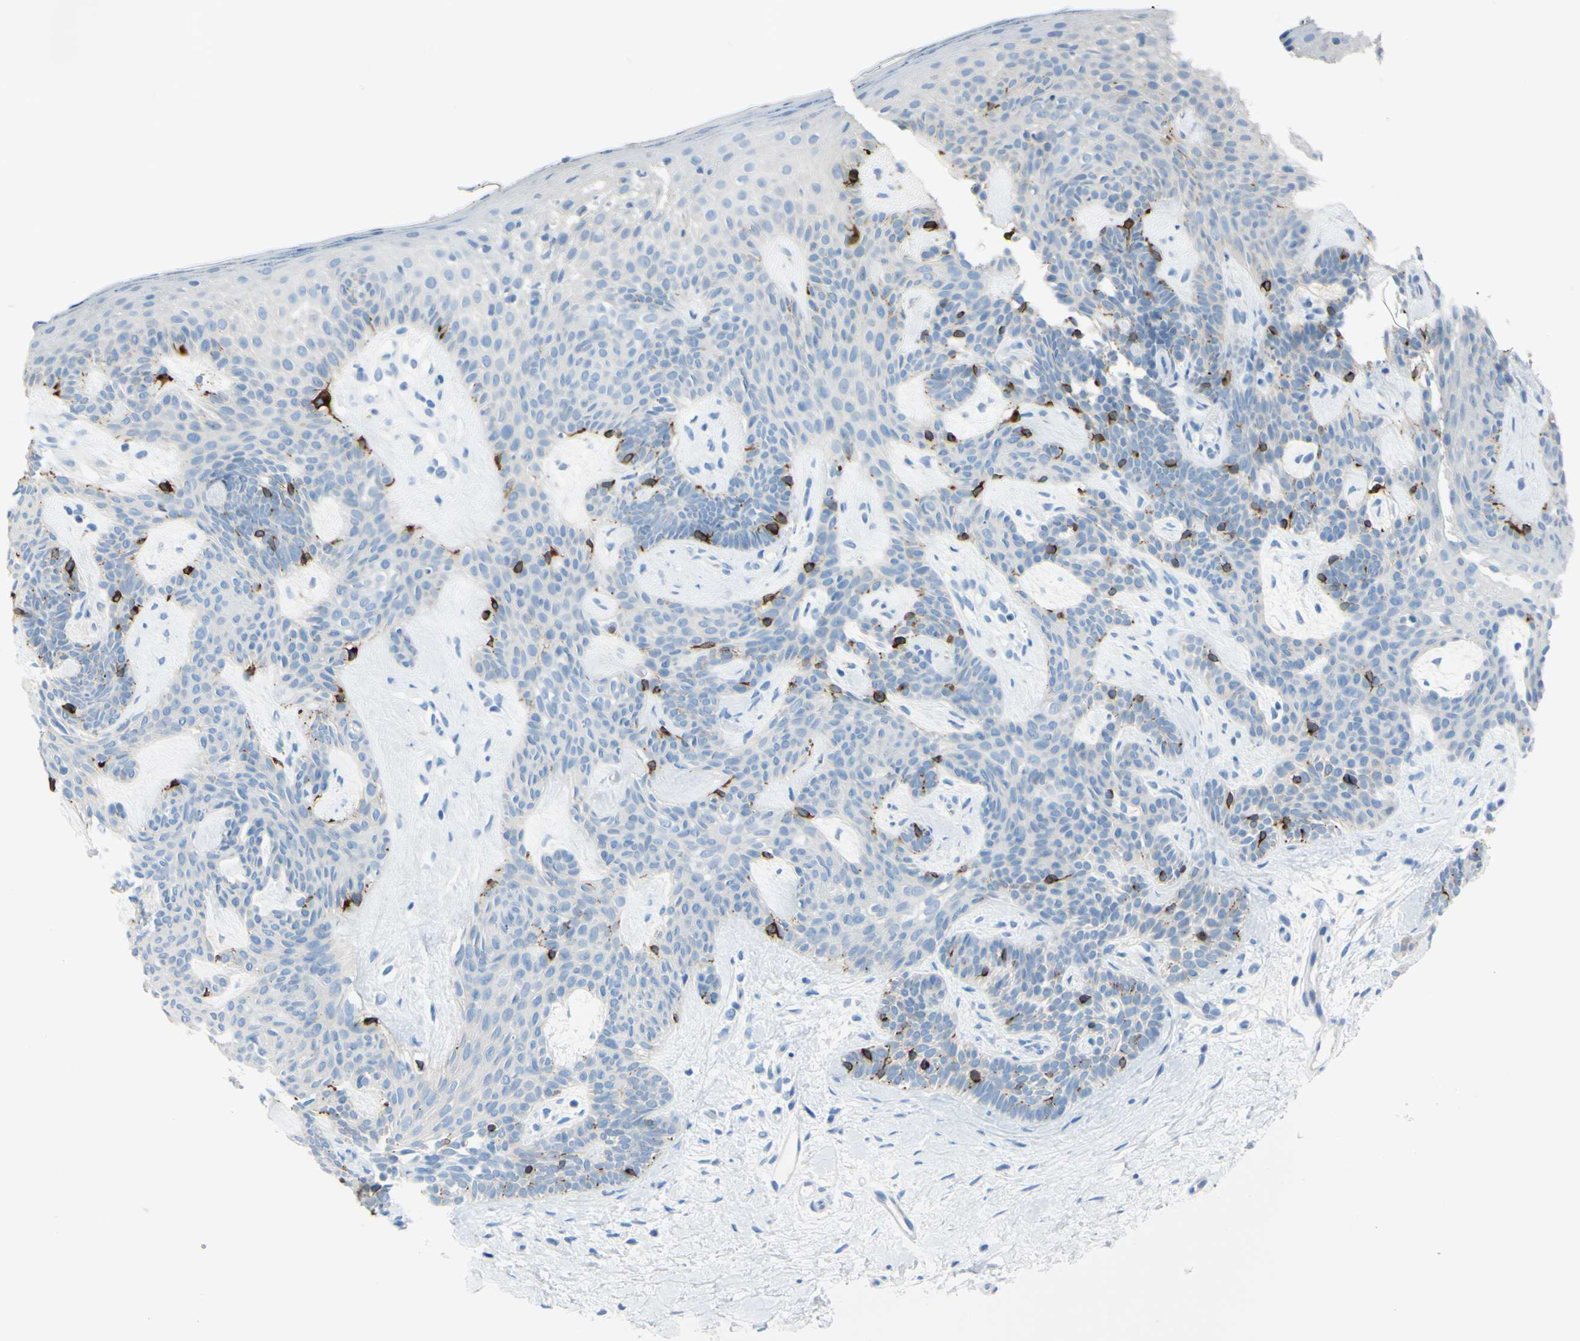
{"staining": {"intensity": "negative", "quantity": "none", "location": "none"}, "tissue": "skin cancer", "cell_type": "Tumor cells", "image_type": "cancer", "snomed": [{"axis": "morphology", "description": "Developmental malformation"}, {"axis": "morphology", "description": "Basal cell carcinoma"}, {"axis": "topography", "description": "Skin"}], "caption": "Human skin cancer stained for a protein using IHC demonstrates no staining in tumor cells.", "gene": "DCT", "patient": {"sex": "female", "age": 62}}